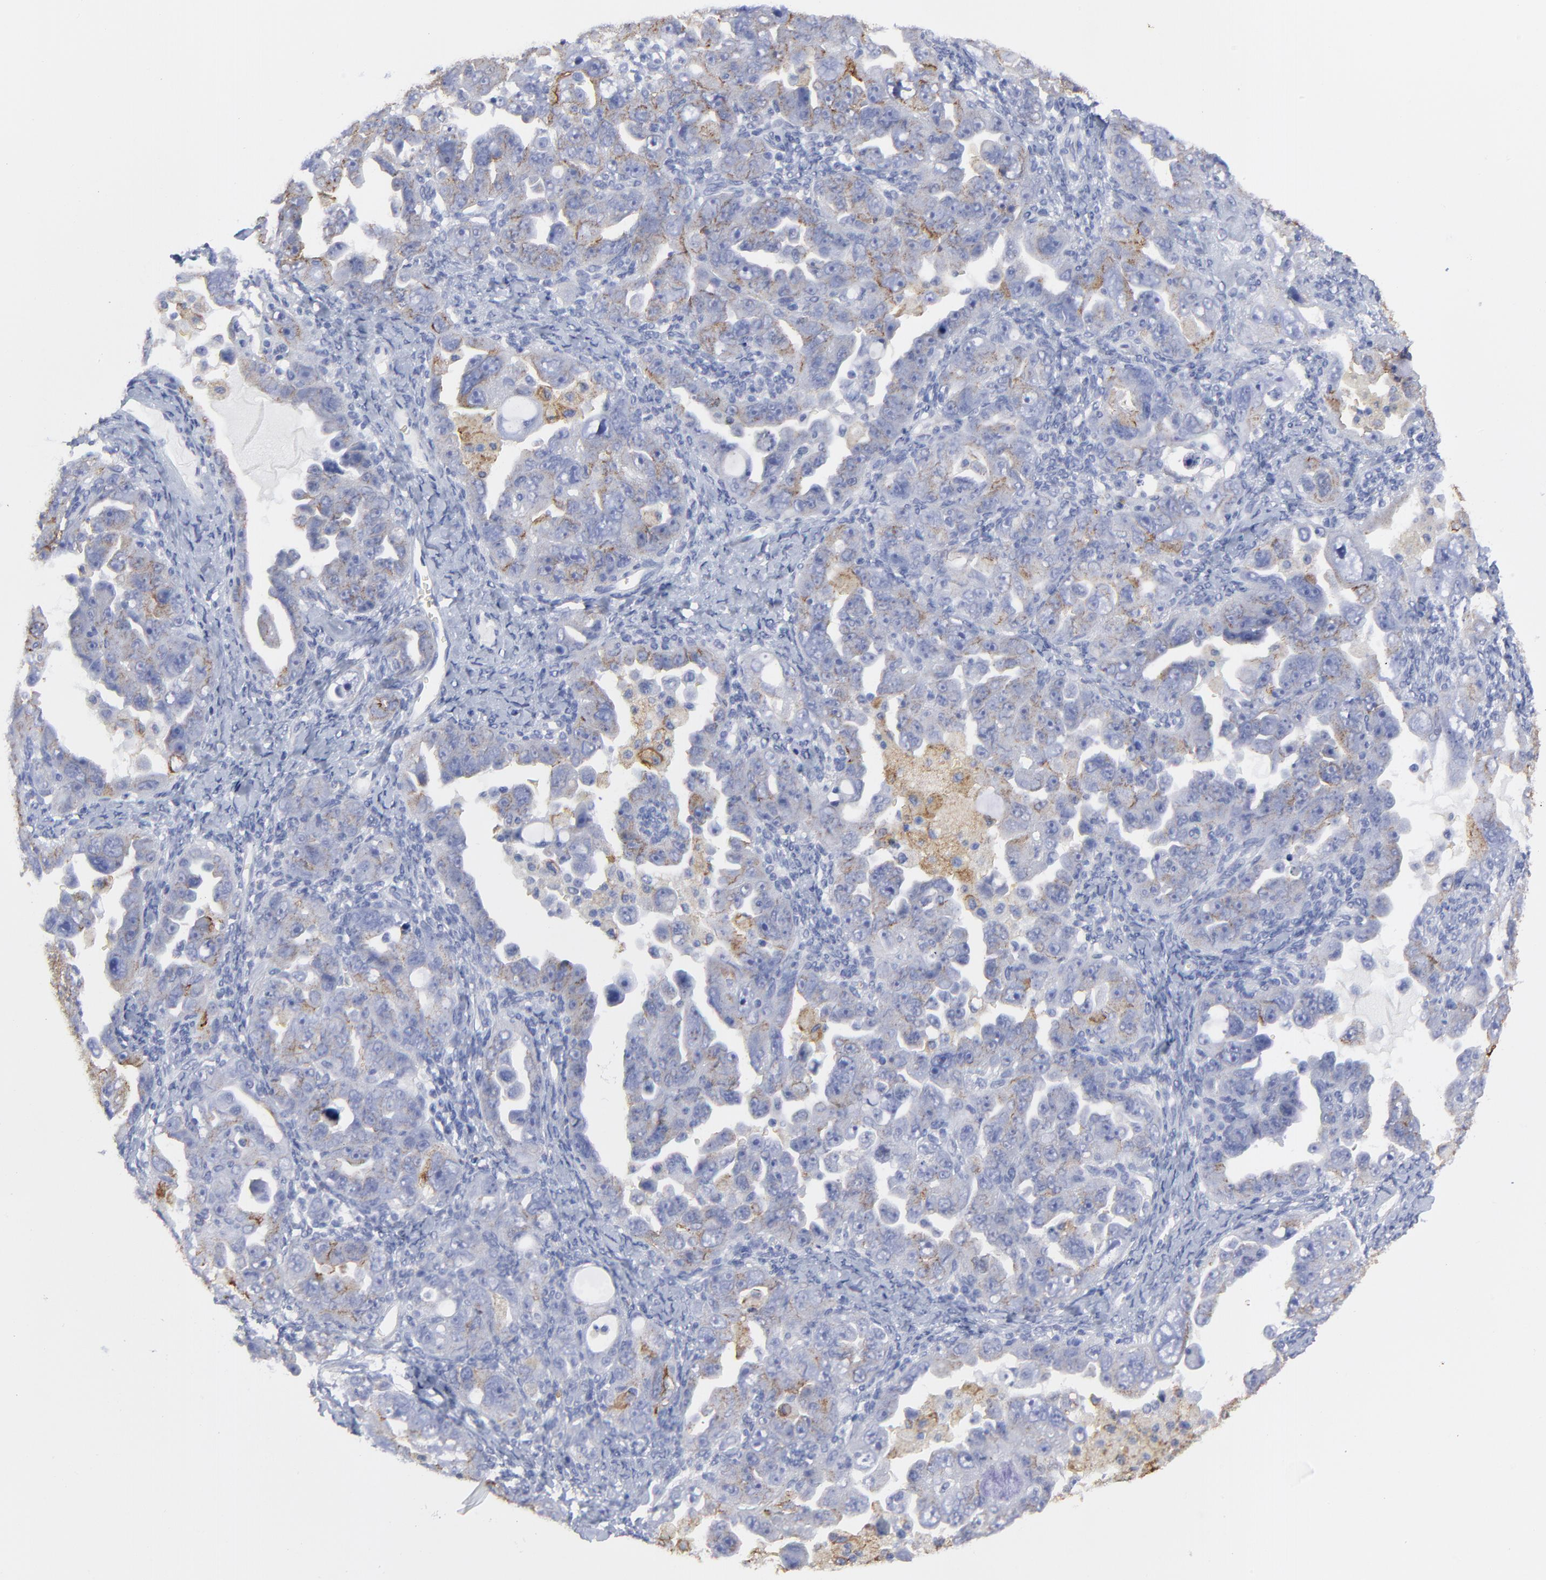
{"staining": {"intensity": "moderate", "quantity": "<25%", "location": "cytoplasmic/membranous"}, "tissue": "ovarian cancer", "cell_type": "Tumor cells", "image_type": "cancer", "snomed": [{"axis": "morphology", "description": "Cystadenocarcinoma, serous, NOS"}, {"axis": "topography", "description": "Ovary"}], "caption": "Immunohistochemistry micrograph of human ovarian cancer stained for a protein (brown), which displays low levels of moderate cytoplasmic/membranous staining in about <25% of tumor cells.", "gene": "CNTN3", "patient": {"sex": "female", "age": 66}}